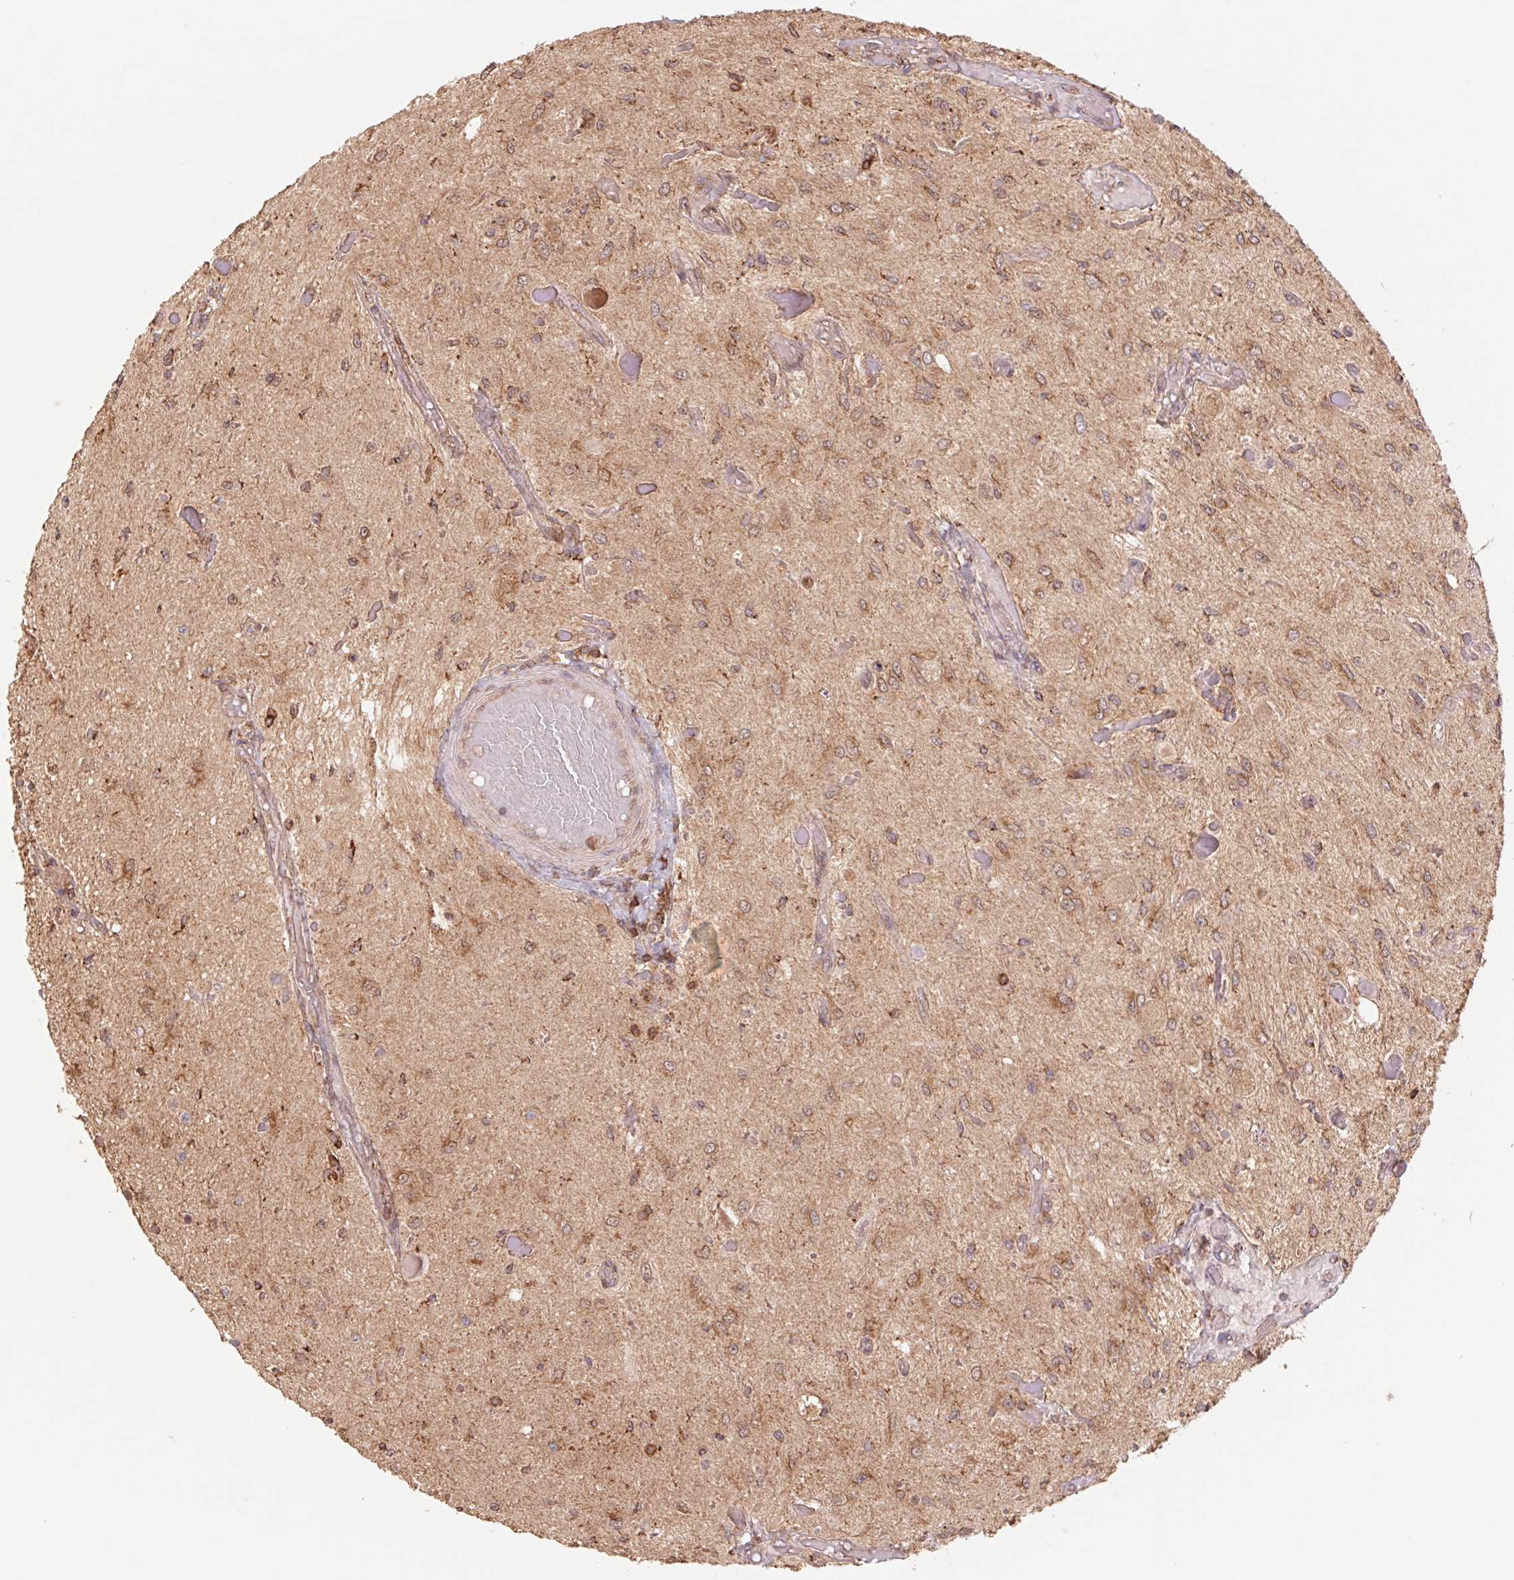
{"staining": {"intensity": "moderate", "quantity": "25%-75%", "location": "cytoplasmic/membranous"}, "tissue": "glioma", "cell_type": "Tumor cells", "image_type": "cancer", "snomed": [{"axis": "morphology", "description": "Glioma, malignant, Low grade"}, {"axis": "topography", "description": "Cerebellum"}], "caption": "Tumor cells exhibit moderate cytoplasmic/membranous expression in approximately 25%-75% of cells in malignant low-grade glioma.", "gene": "URM1", "patient": {"sex": "female", "age": 14}}